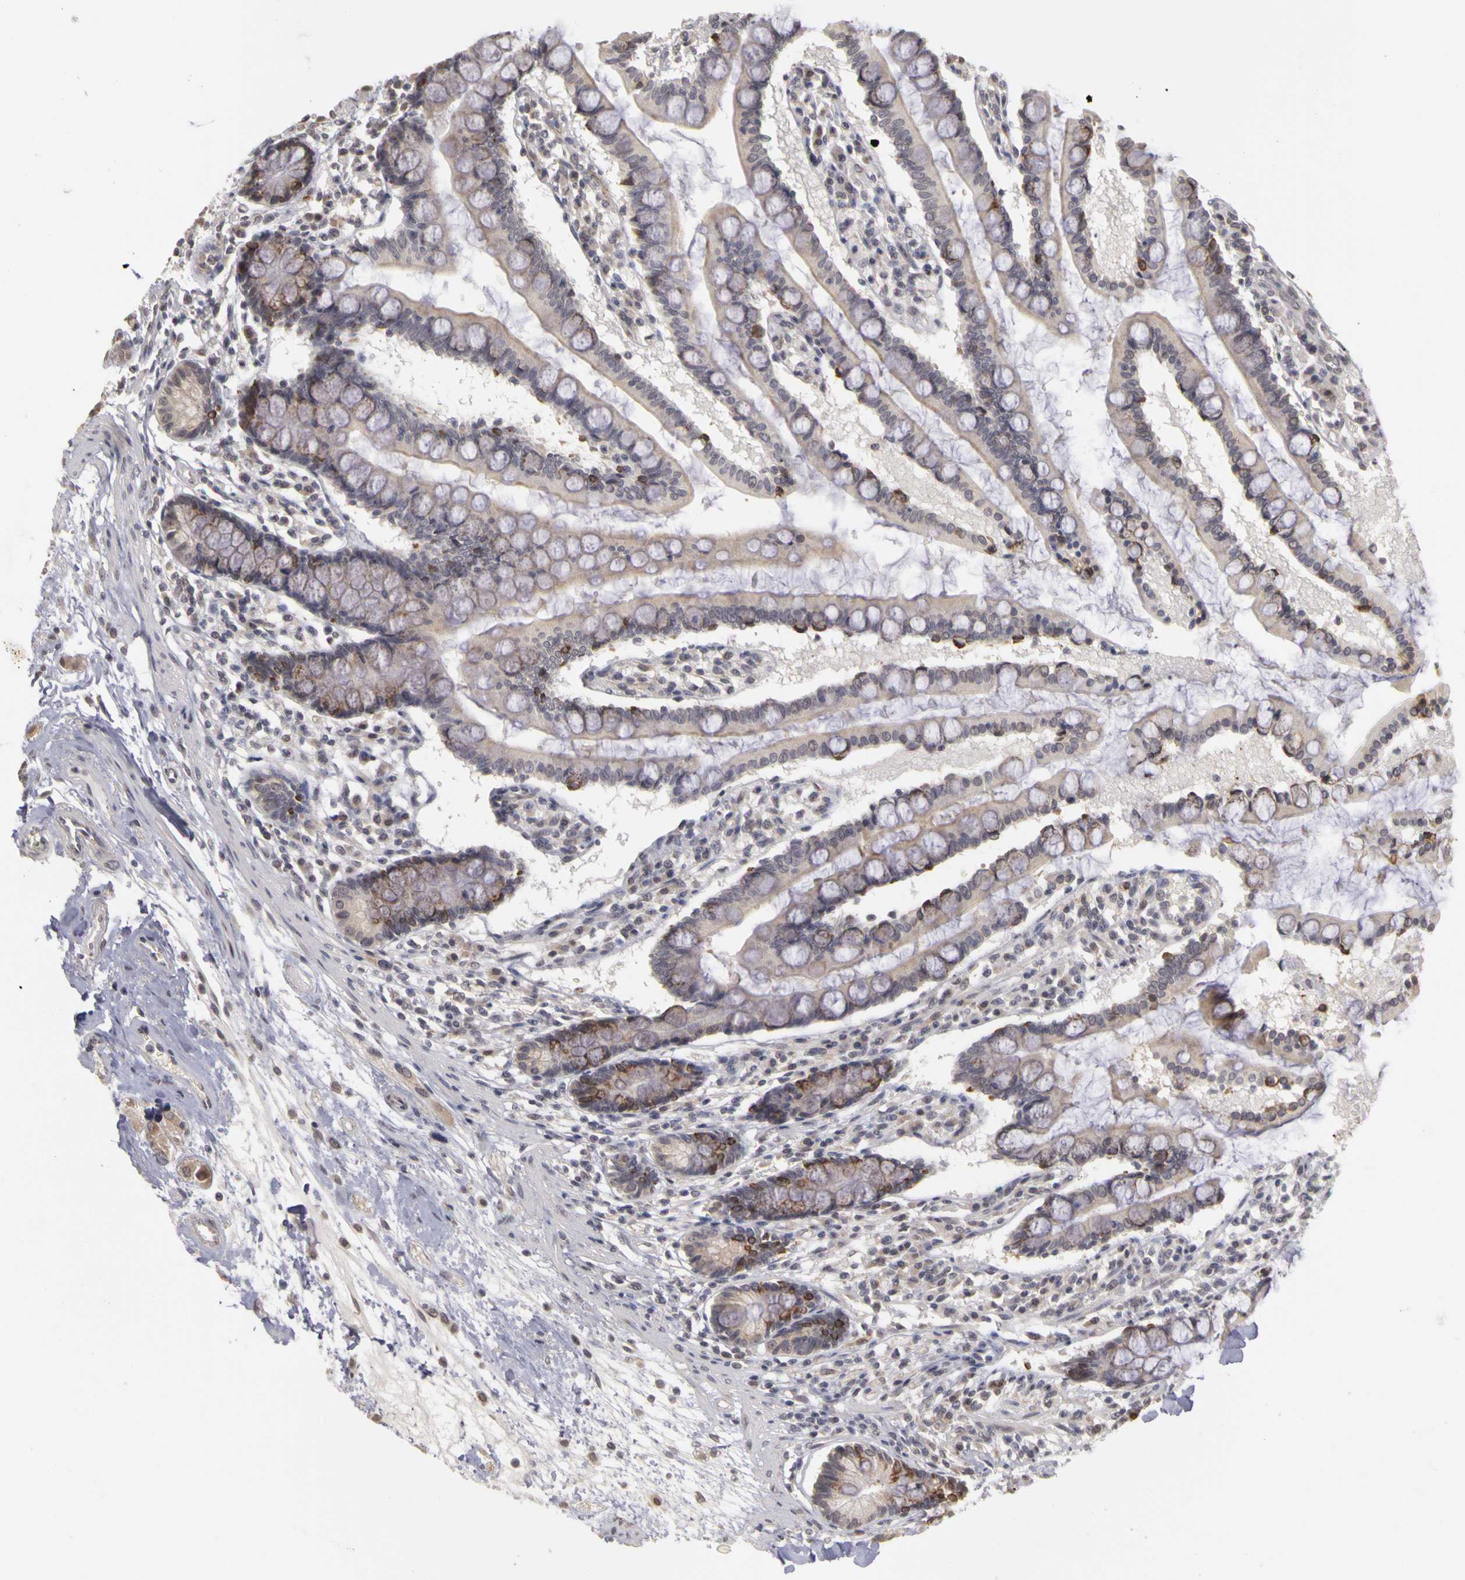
{"staining": {"intensity": "moderate", "quantity": "25%-75%", "location": "cytoplasmic/membranous"}, "tissue": "small intestine", "cell_type": "Glandular cells", "image_type": "normal", "snomed": [{"axis": "morphology", "description": "Normal tissue, NOS"}, {"axis": "topography", "description": "Small intestine"}], "caption": "IHC photomicrograph of normal human small intestine stained for a protein (brown), which reveals medium levels of moderate cytoplasmic/membranous staining in approximately 25%-75% of glandular cells.", "gene": "FRMD7", "patient": {"sex": "female", "age": 51}}